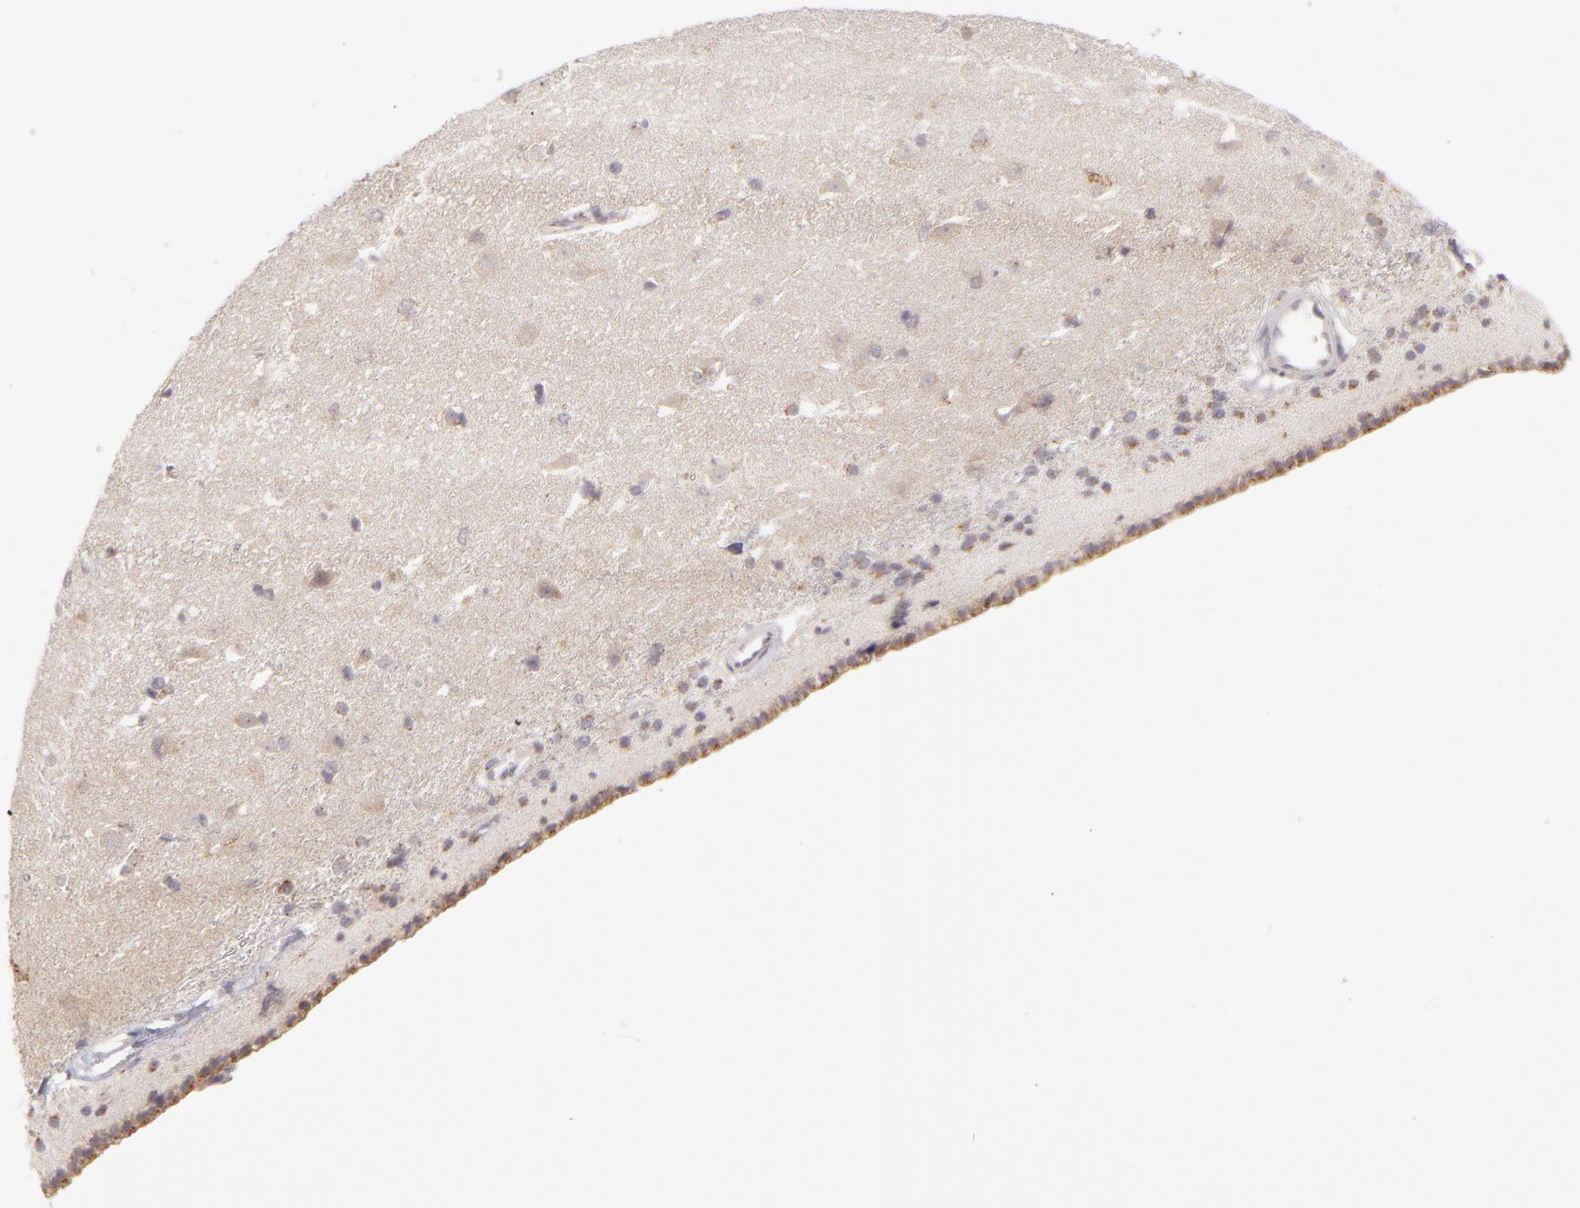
{"staining": {"intensity": "negative", "quantity": "none", "location": "none"}, "tissue": "caudate", "cell_type": "Glial cells", "image_type": "normal", "snomed": [{"axis": "morphology", "description": "Normal tissue, NOS"}, {"axis": "topography", "description": "Lateral ventricle wall"}], "caption": "Immunohistochemistry micrograph of normal caudate: human caudate stained with DAB reveals no significant protein positivity in glial cells. Brightfield microscopy of immunohistochemistry (IHC) stained with DAB (brown) and hematoxylin (blue), captured at high magnification.", "gene": "SH2D4A", "patient": {"sex": "female", "age": 19}}